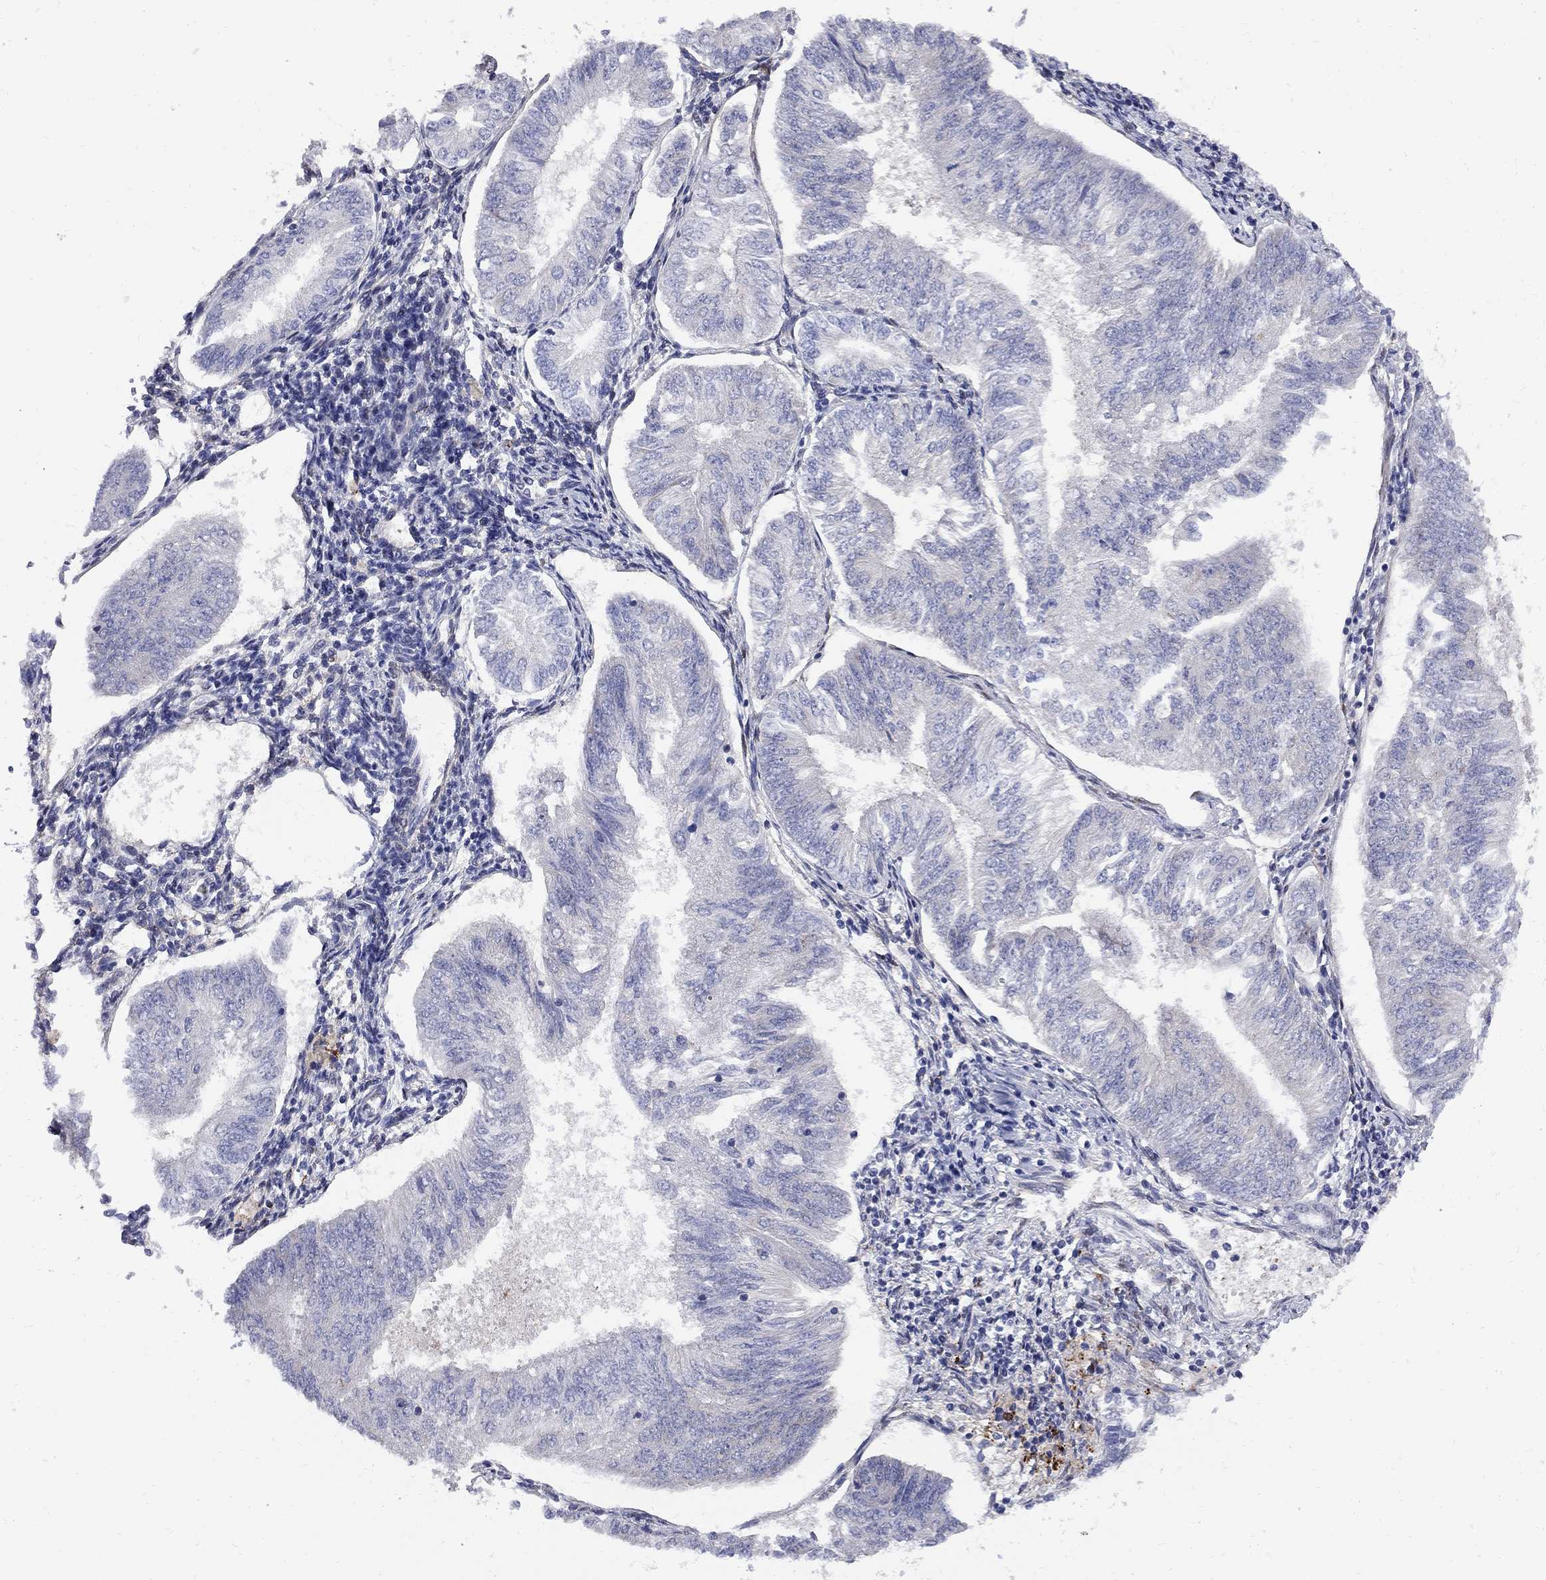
{"staining": {"intensity": "negative", "quantity": "none", "location": "none"}, "tissue": "endometrial cancer", "cell_type": "Tumor cells", "image_type": "cancer", "snomed": [{"axis": "morphology", "description": "Adenocarcinoma, NOS"}, {"axis": "topography", "description": "Endometrium"}], "caption": "The micrograph shows no significant positivity in tumor cells of endometrial adenocarcinoma.", "gene": "MTHFR", "patient": {"sex": "female", "age": 58}}